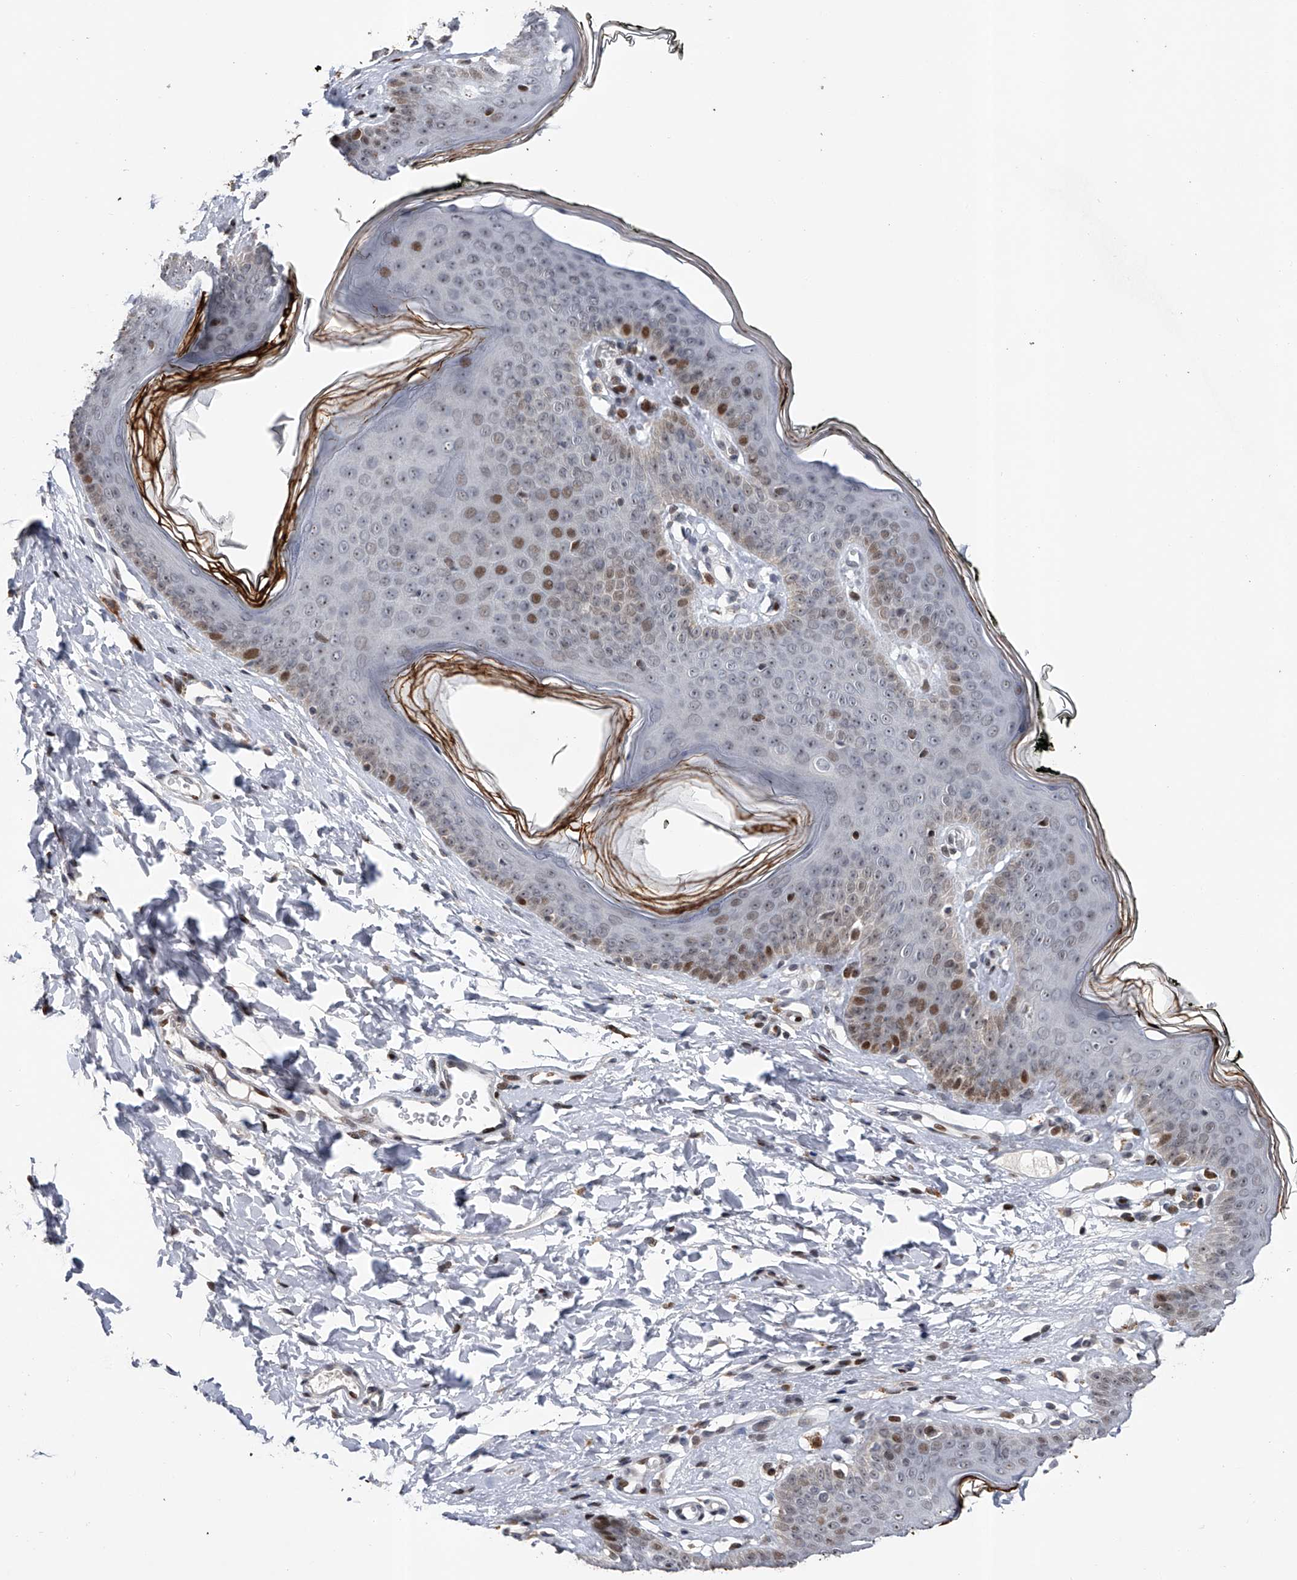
{"staining": {"intensity": "moderate", "quantity": "25%-75%", "location": "nuclear"}, "tissue": "skin", "cell_type": "Epidermal cells", "image_type": "normal", "snomed": [{"axis": "morphology", "description": "Normal tissue, NOS"}, {"axis": "morphology", "description": "Inflammation, NOS"}, {"axis": "topography", "description": "Vulva"}], "caption": "About 25%-75% of epidermal cells in unremarkable skin reveal moderate nuclear protein expression as visualized by brown immunohistochemical staining.", "gene": "RWDD2A", "patient": {"sex": "female", "age": 84}}